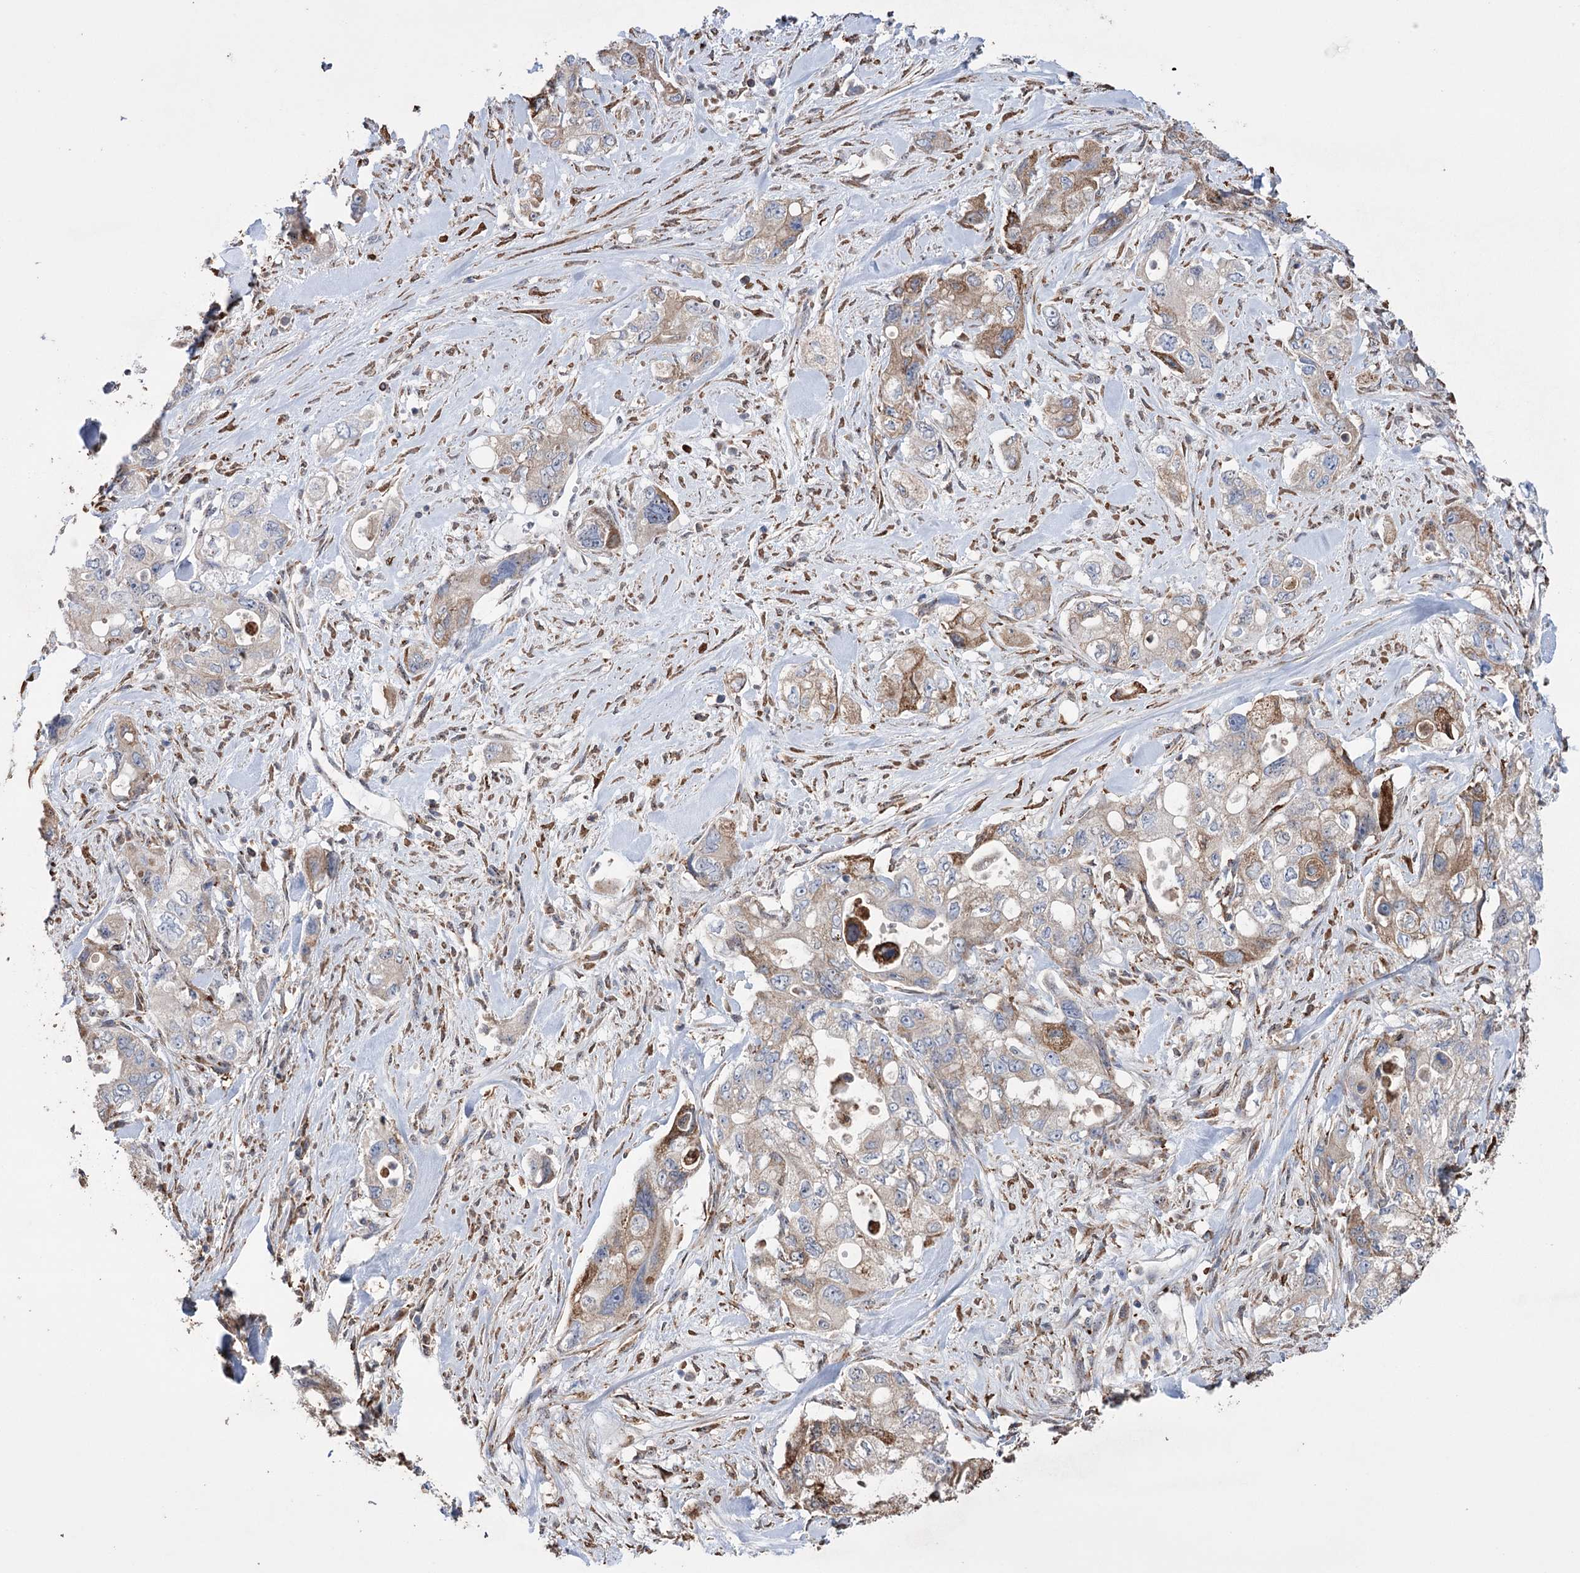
{"staining": {"intensity": "moderate", "quantity": "25%-75%", "location": "cytoplasmic/membranous"}, "tissue": "pancreatic cancer", "cell_type": "Tumor cells", "image_type": "cancer", "snomed": [{"axis": "morphology", "description": "Adenocarcinoma, NOS"}, {"axis": "topography", "description": "Pancreas"}], "caption": "An IHC photomicrograph of neoplastic tissue is shown. Protein staining in brown shows moderate cytoplasmic/membranous positivity in pancreatic cancer (adenocarcinoma) within tumor cells. (brown staining indicates protein expression, while blue staining denotes nuclei).", "gene": "TRIM71", "patient": {"sex": "female", "age": 73}}